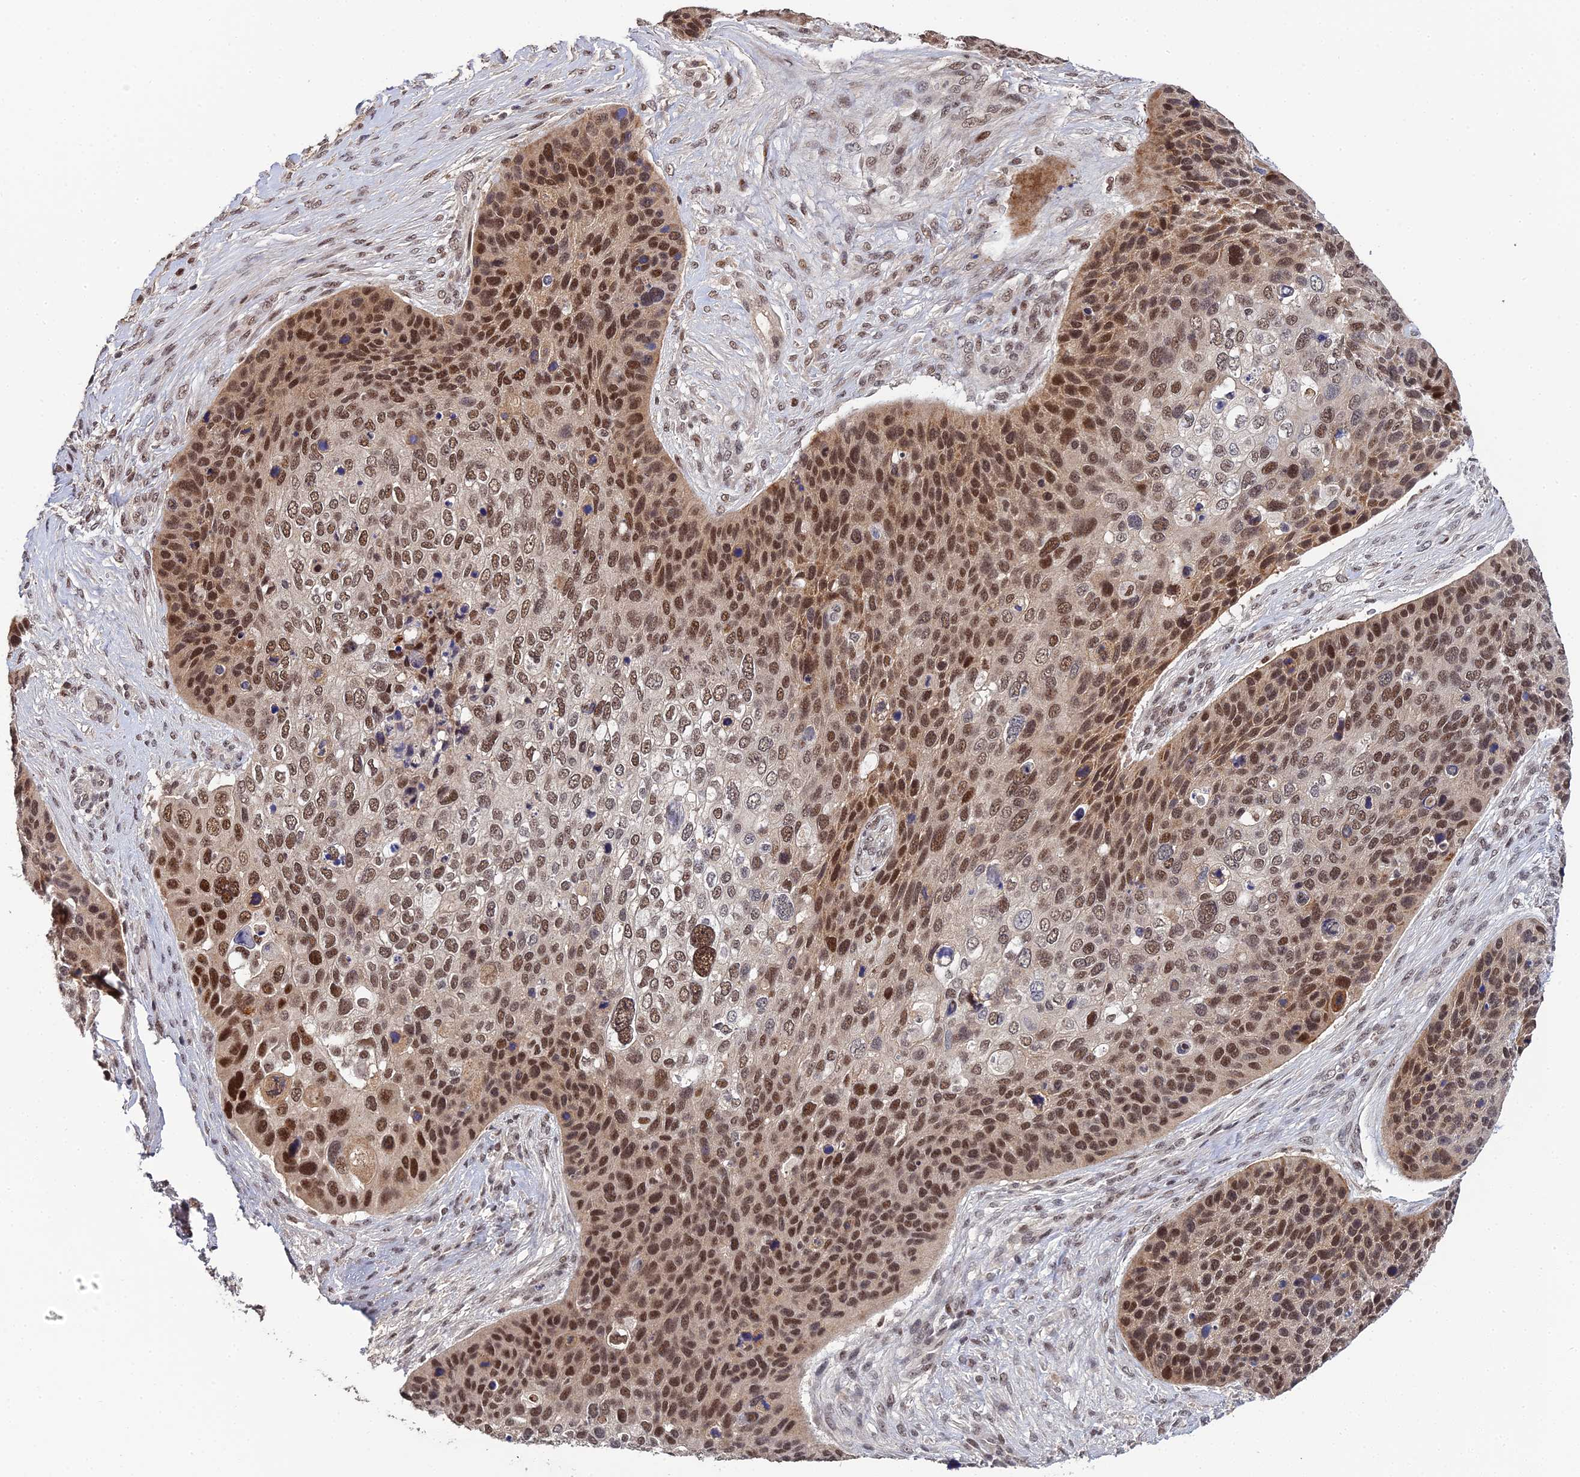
{"staining": {"intensity": "strong", "quantity": ">75%", "location": "nuclear"}, "tissue": "skin cancer", "cell_type": "Tumor cells", "image_type": "cancer", "snomed": [{"axis": "morphology", "description": "Basal cell carcinoma"}, {"axis": "topography", "description": "Skin"}], "caption": "A photomicrograph showing strong nuclear positivity in approximately >75% of tumor cells in skin cancer (basal cell carcinoma), as visualized by brown immunohistochemical staining.", "gene": "ERCC5", "patient": {"sex": "female", "age": 74}}